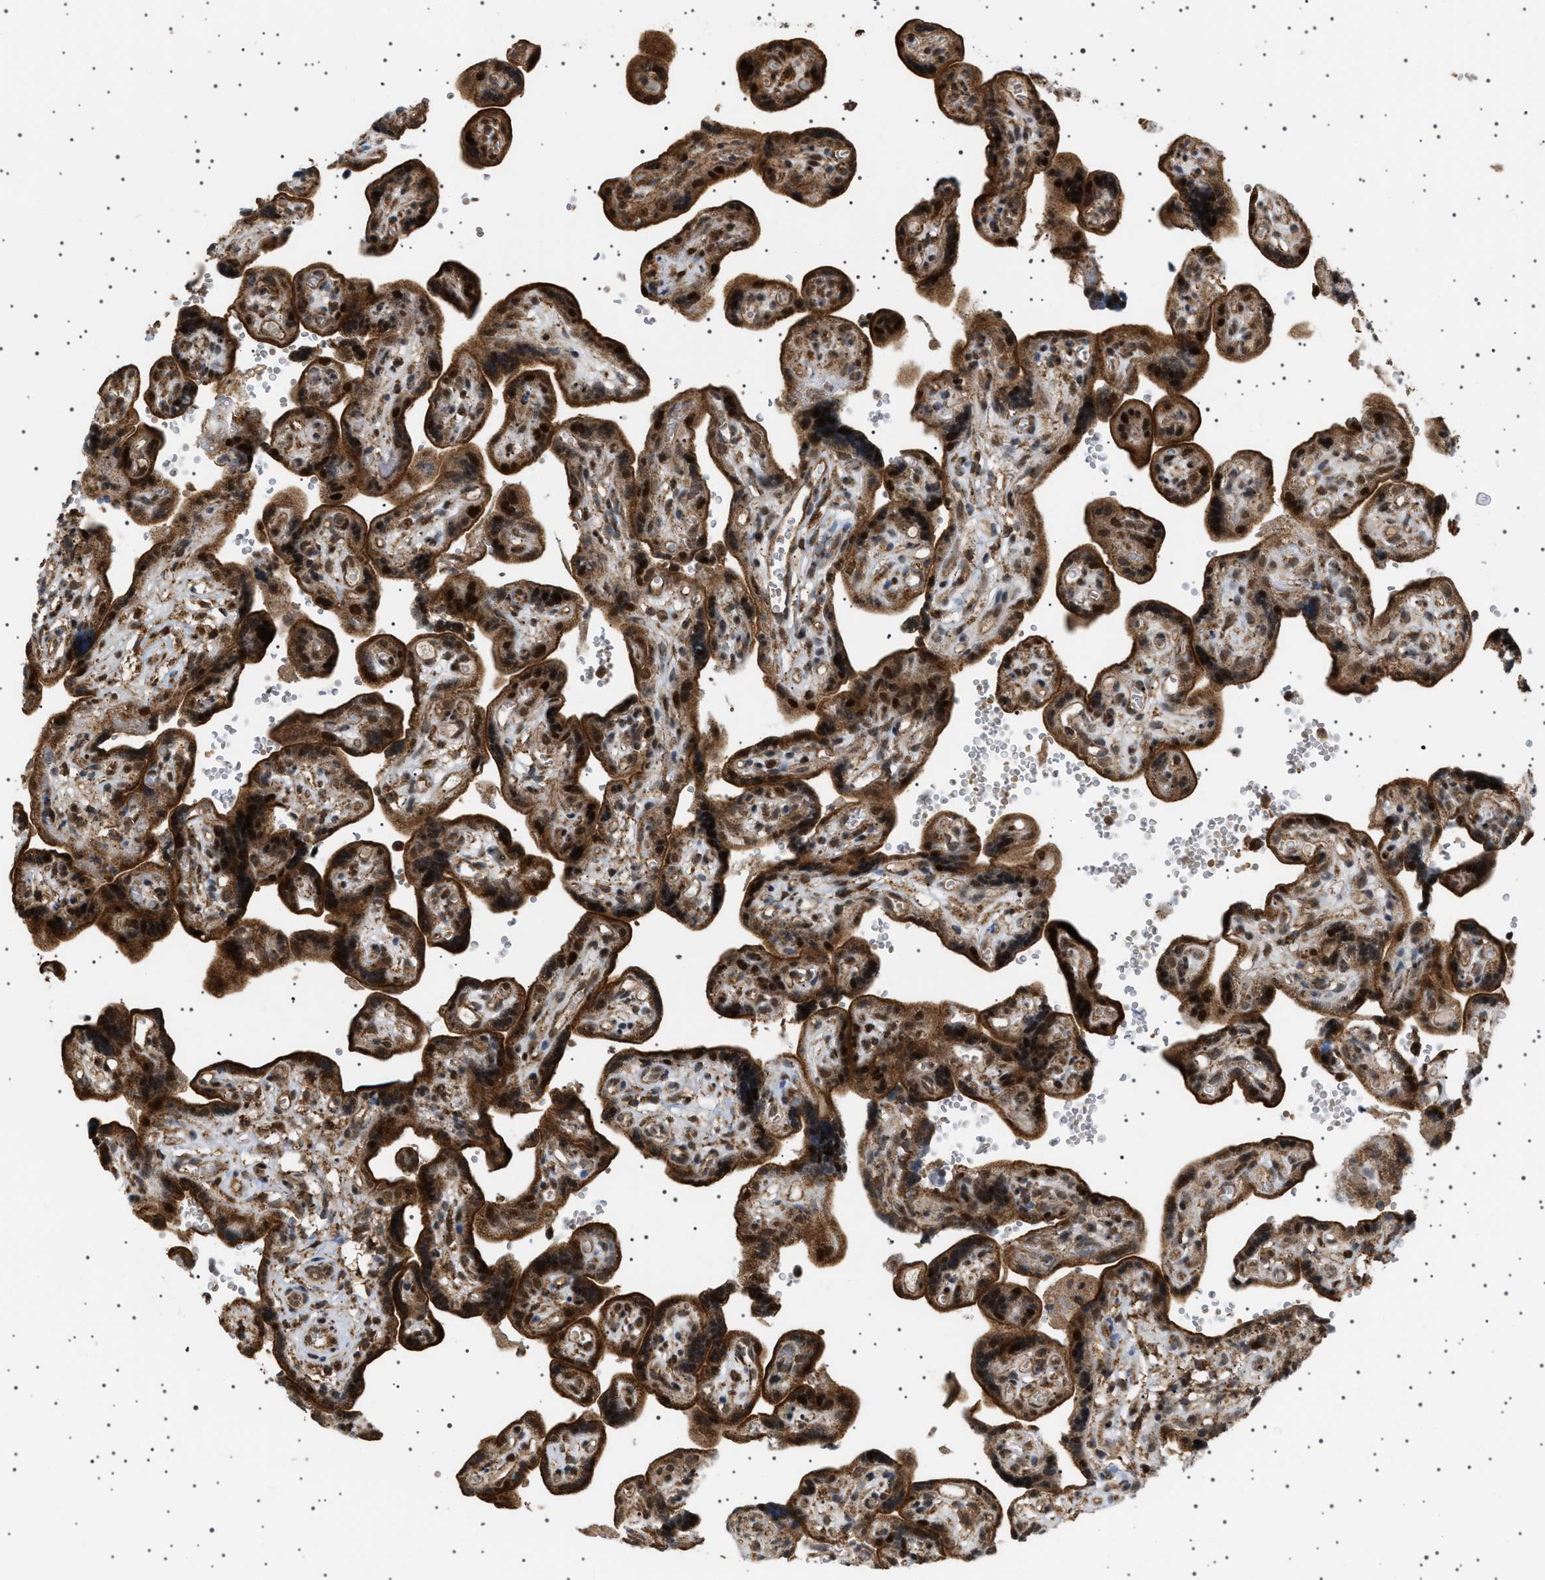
{"staining": {"intensity": "moderate", "quantity": ">75%", "location": "cytoplasmic/membranous,nuclear"}, "tissue": "placenta", "cell_type": "Decidual cells", "image_type": "normal", "snomed": [{"axis": "morphology", "description": "Normal tissue, NOS"}, {"axis": "topography", "description": "Placenta"}], "caption": "Immunohistochemistry histopathology image of benign placenta: human placenta stained using IHC shows medium levels of moderate protein expression localized specifically in the cytoplasmic/membranous,nuclear of decidual cells, appearing as a cytoplasmic/membranous,nuclear brown color.", "gene": "MELK", "patient": {"sex": "female", "age": 30}}